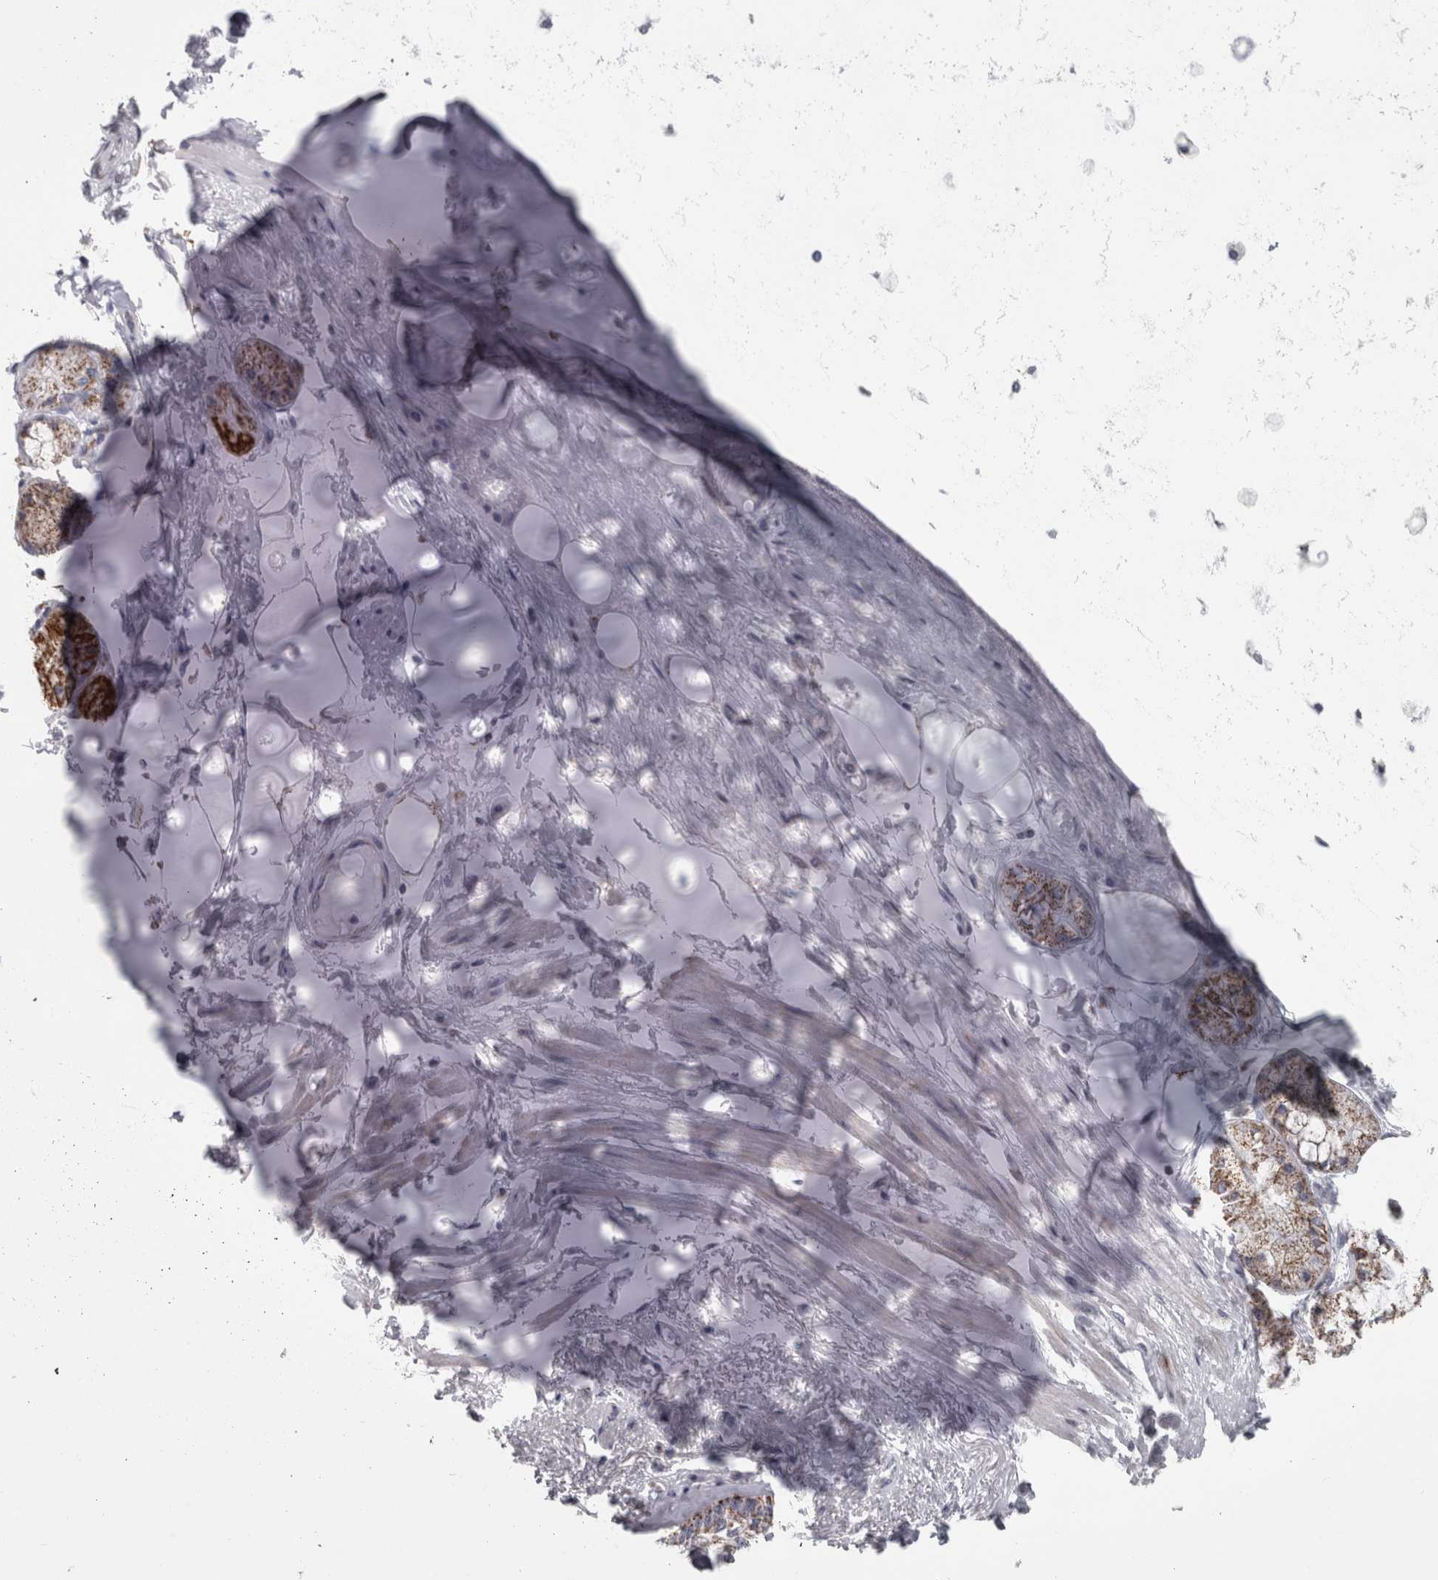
{"staining": {"intensity": "negative", "quantity": "none", "location": "none"}, "tissue": "adipose tissue", "cell_type": "Adipocytes", "image_type": "normal", "snomed": [{"axis": "morphology", "description": "Normal tissue, NOS"}, {"axis": "topography", "description": "Bronchus"}], "caption": "A high-resolution histopathology image shows immunohistochemistry (IHC) staining of normal adipose tissue, which exhibits no significant positivity in adipocytes.", "gene": "DBT", "patient": {"sex": "male", "age": 66}}